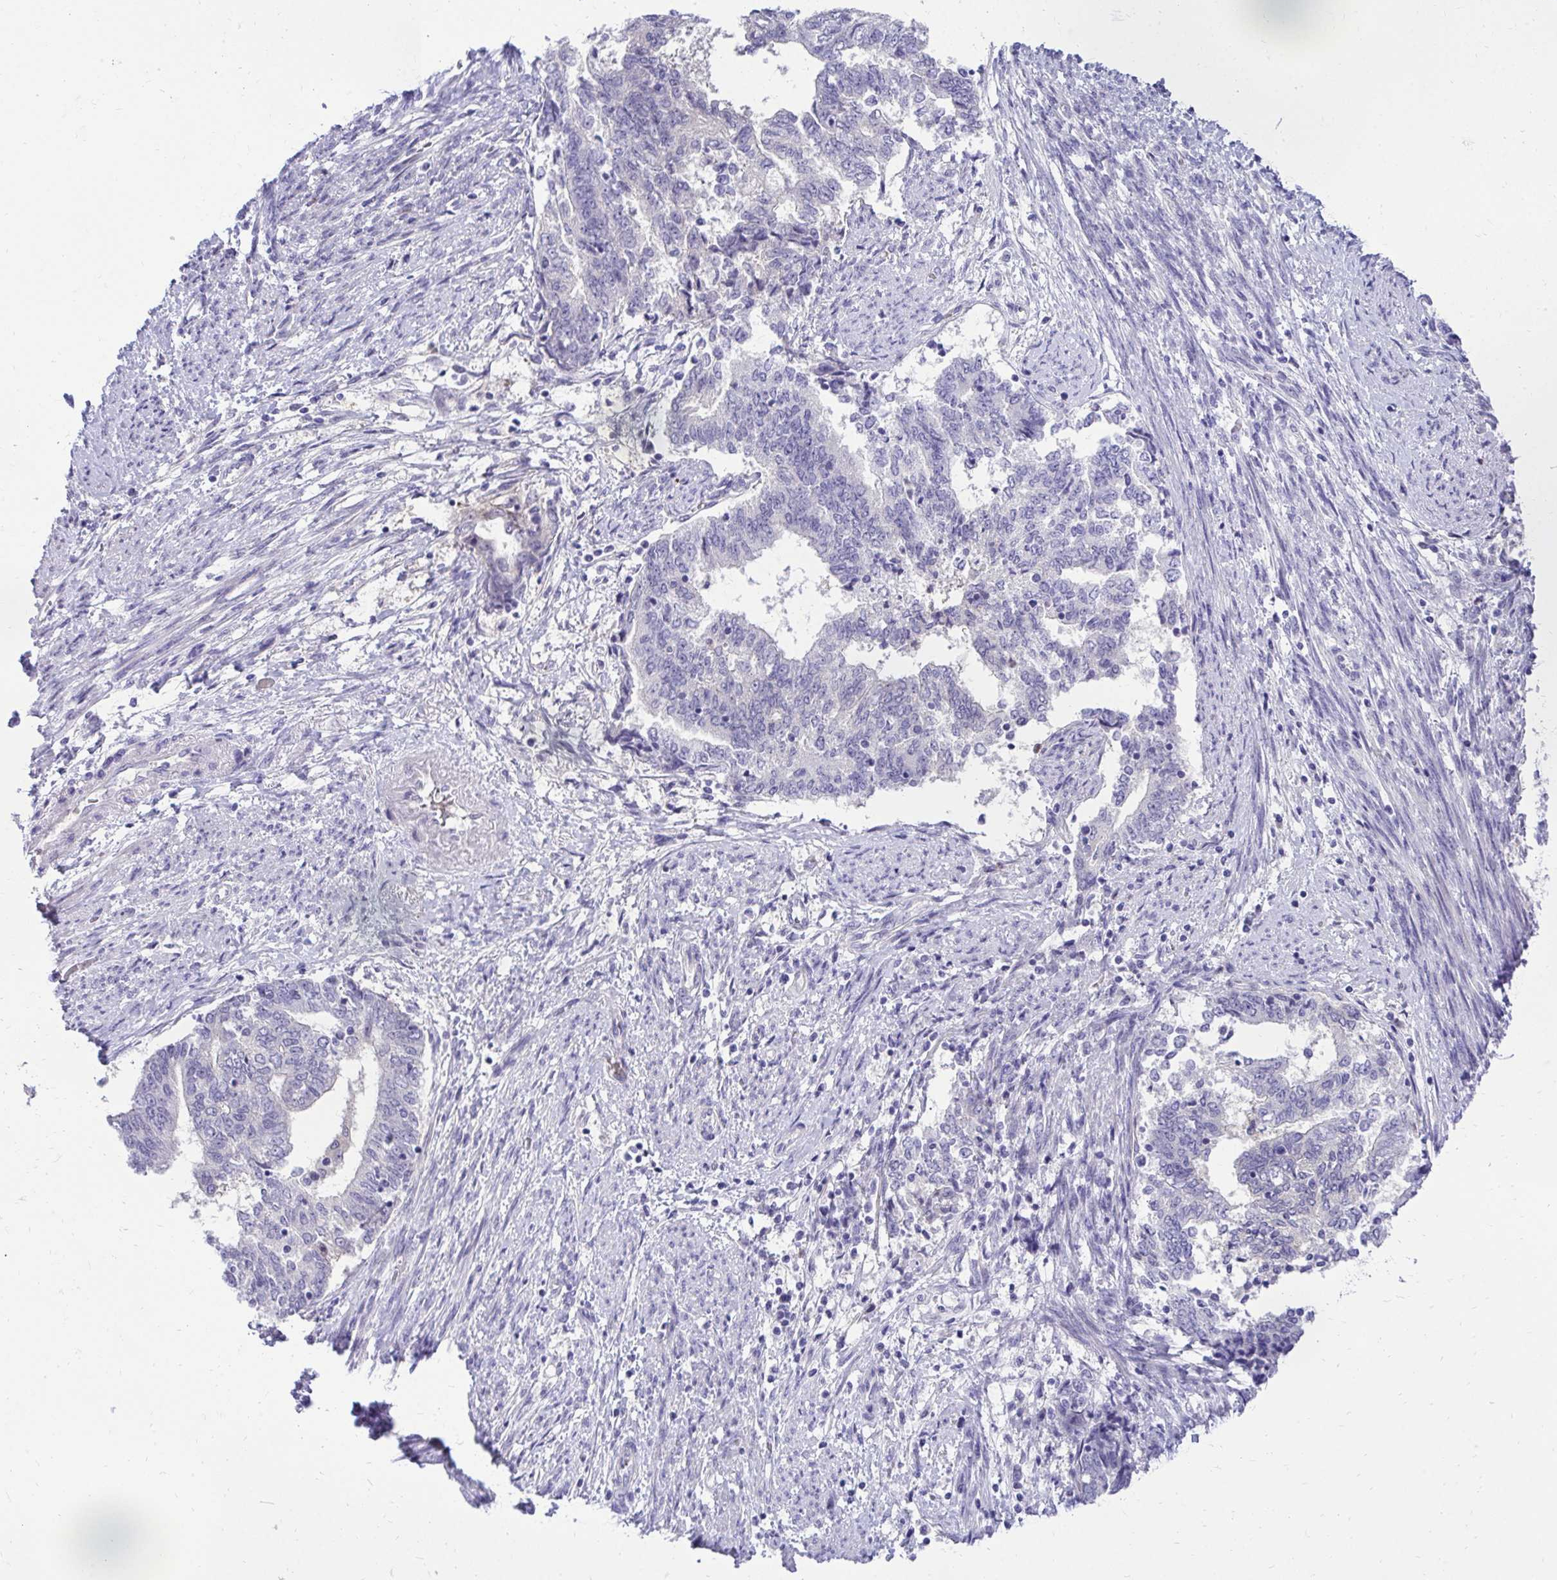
{"staining": {"intensity": "negative", "quantity": "none", "location": "none"}, "tissue": "endometrial cancer", "cell_type": "Tumor cells", "image_type": "cancer", "snomed": [{"axis": "morphology", "description": "Adenocarcinoma, NOS"}, {"axis": "topography", "description": "Endometrium"}], "caption": "Tumor cells show no significant expression in endometrial cancer (adenocarcinoma).", "gene": "ZSWIM9", "patient": {"sex": "female", "age": 65}}